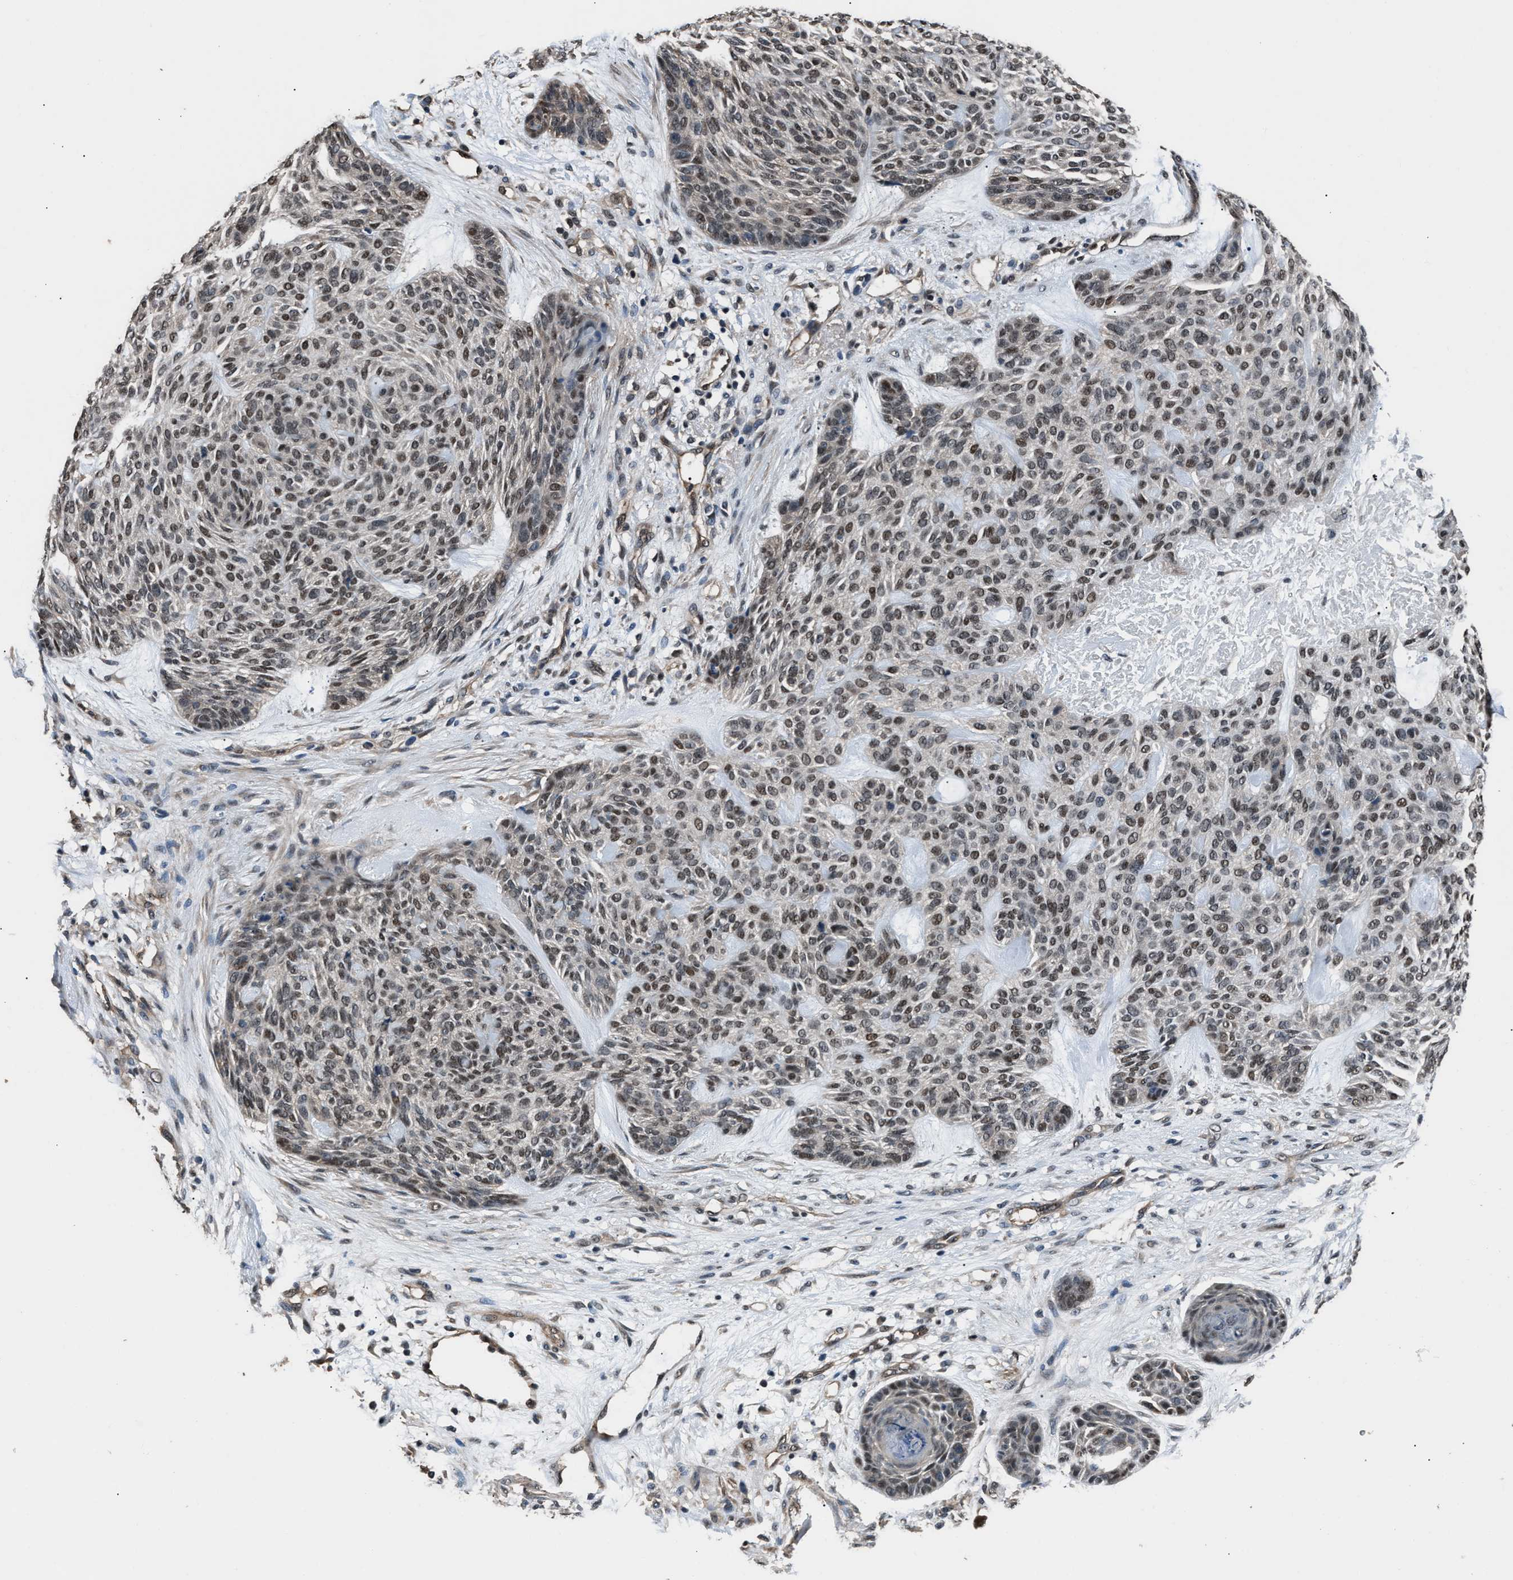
{"staining": {"intensity": "weak", "quantity": ">75%", "location": "nuclear"}, "tissue": "skin cancer", "cell_type": "Tumor cells", "image_type": "cancer", "snomed": [{"axis": "morphology", "description": "Basal cell carcinoma"}, {"axis": "topography", "description": "Skin"}], "caption": "Protein staining reveals weak nuclear expression in approximately >75% of tumor cells in basal cell carcinoma (skin).", "gene": "DFFA", "patient": {"sex": "male", "age": 55}}